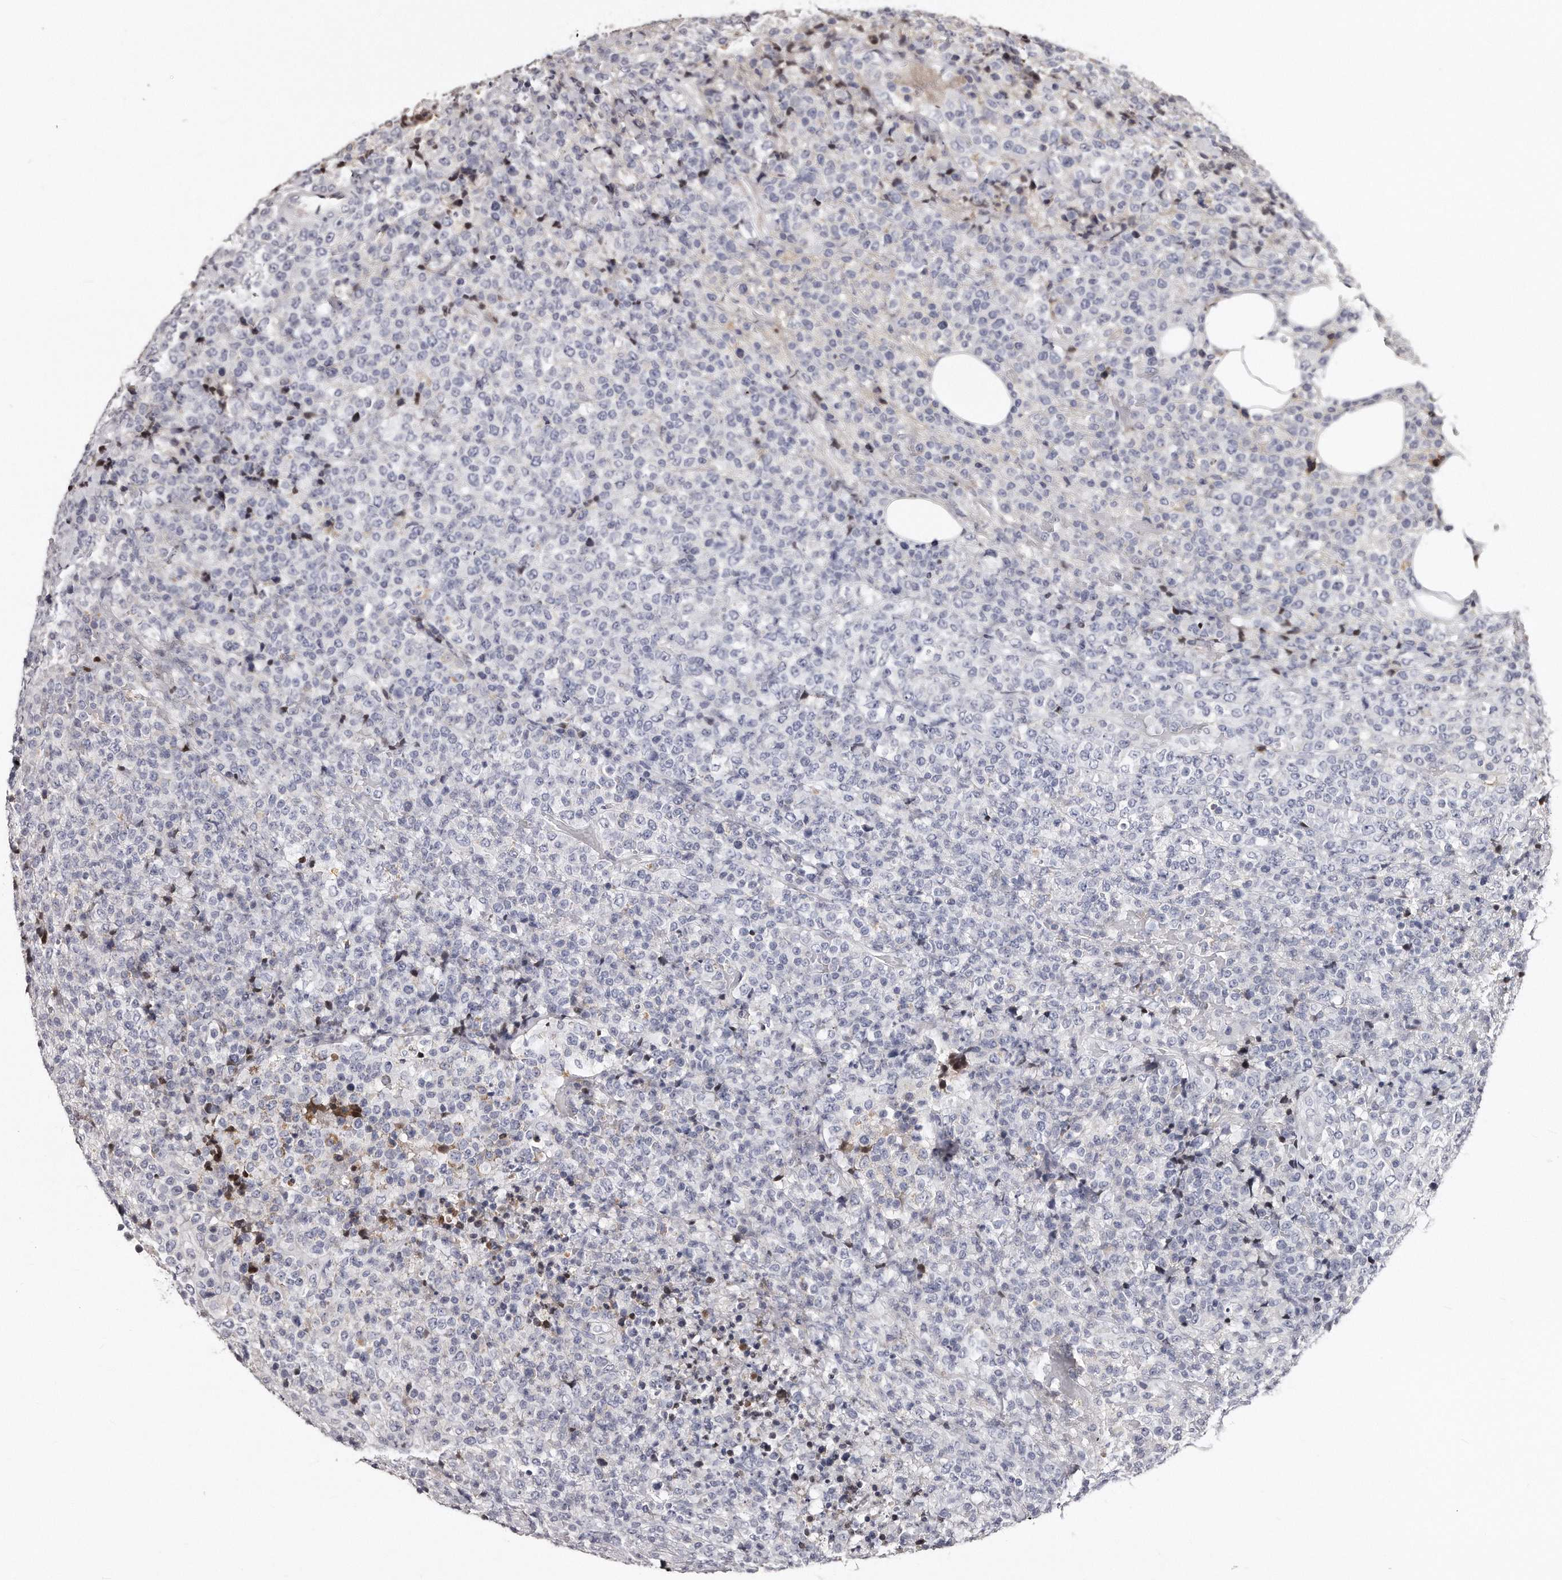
{"staining": {"intensity": "negative", "quantity": "none", "location": "none"}, "tissue": "lymphoma", "cell_type": "Tumor cells", "image_type": "cancer", "snomed": [{"axis": "morphology", "description": "Malignant lymphoma, non-Hodgkin's type, High grade"}, {"axis": "topography", "description": "Lymph node"}], "caption": "Tumor cells are negative for brown protein staining in lymphoma.", "gene": "TSHR", "patient": {"sex": "male", "age": 13}}